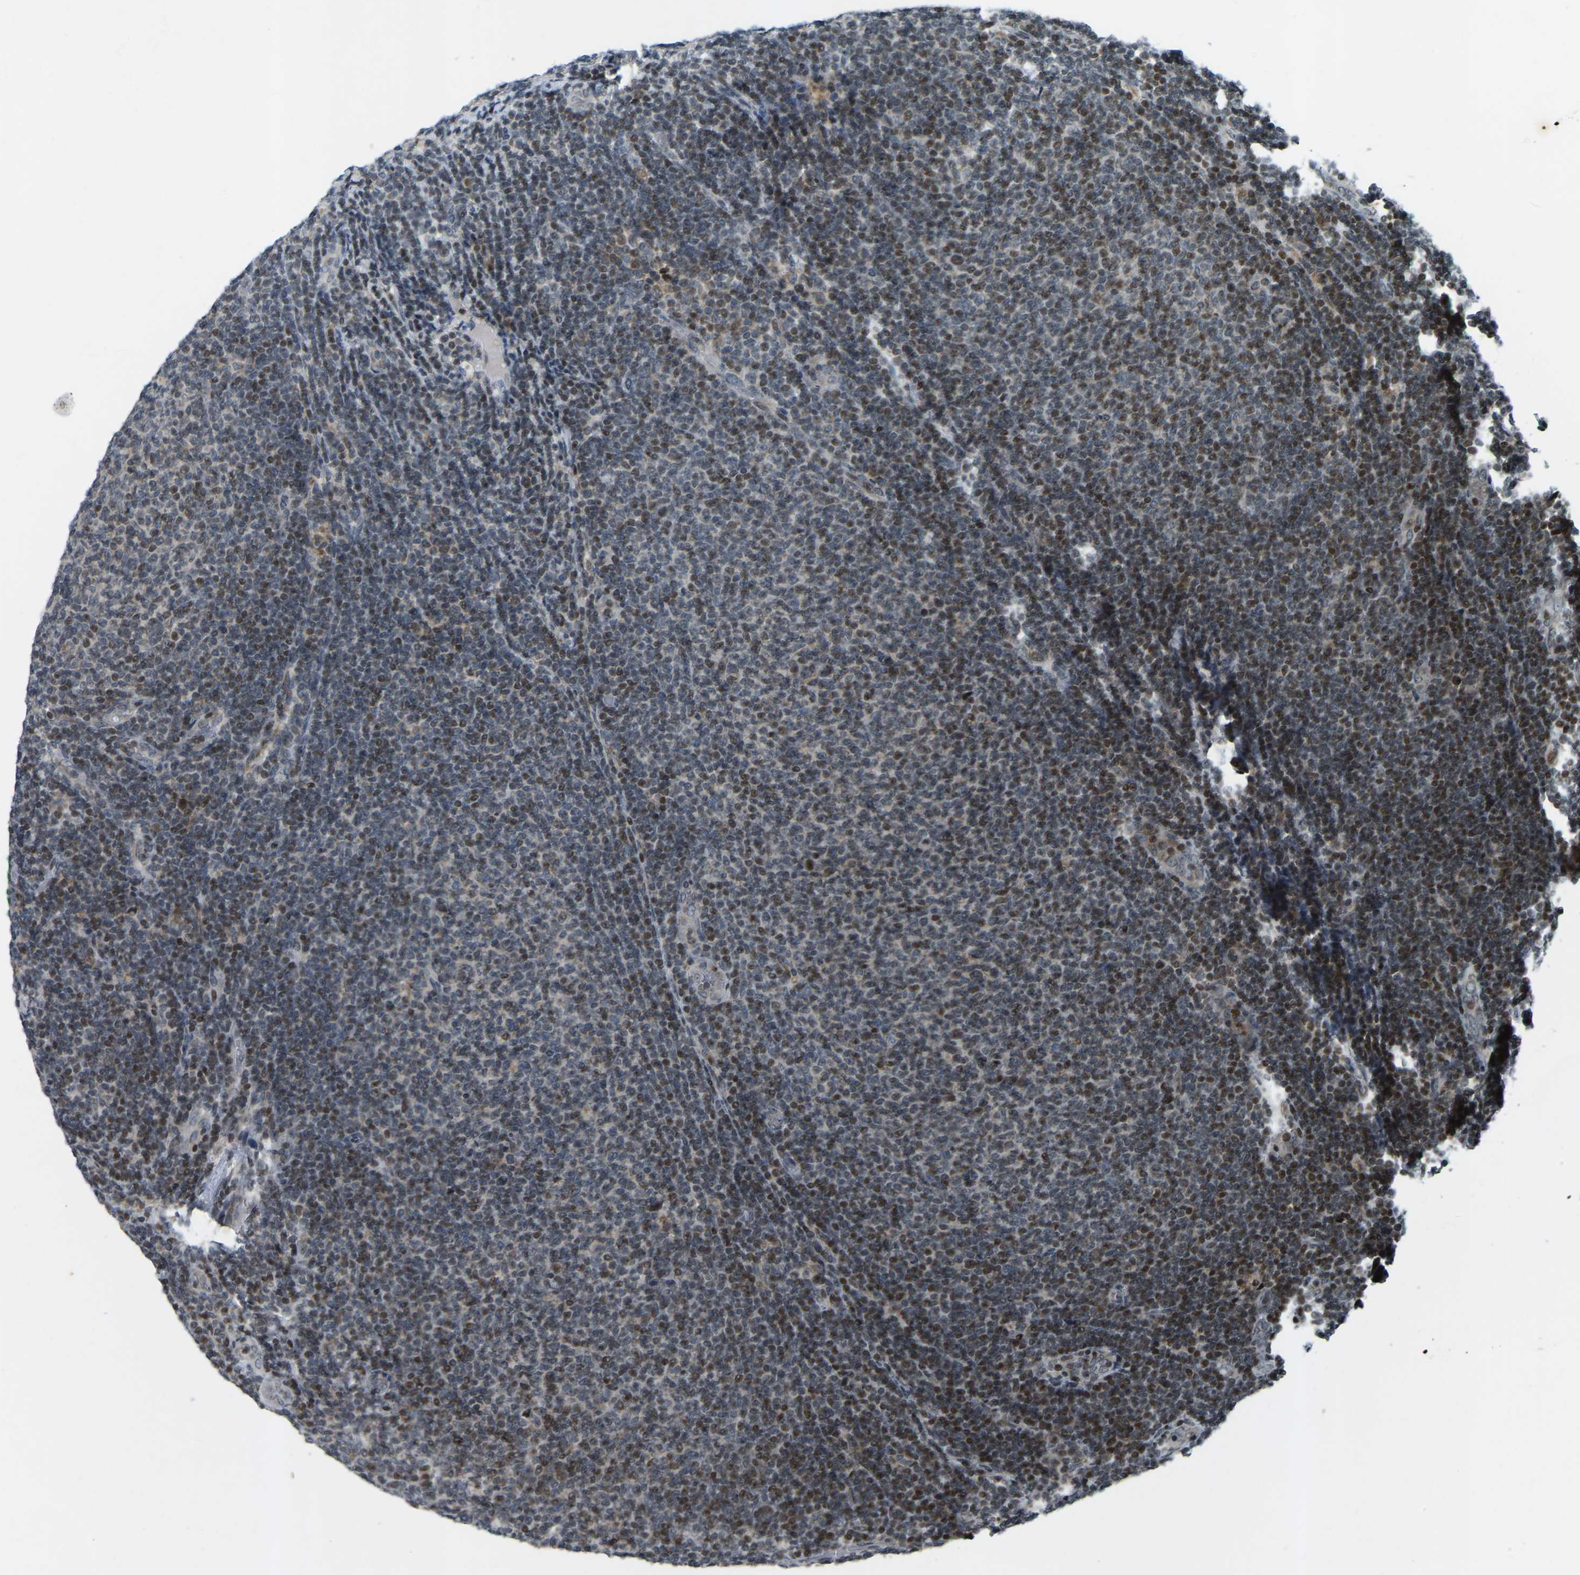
{"staining": {"intensity": "moderate", "quantity": "25%-75%", "location": "nuclear"}, "tissue": "lymphoma", "cell_type": "Tumor cells", "image_type": "cancer", "snomed": [{"axis": "morphology", "description": "Malignant lymphoma, non-Hodgkin's type, Low grade"}, {"axis": "topography", "description": "Lymph node"}], "caption": "Protein positivity by IHC reveals moderate nuclear positivity in approximately 25%-75% of tumor cells in low-grade malignant lymphoma, non-Hodgkin's type.", "gene": "PARL", "patient": {"sex": "male", "age": 66}}